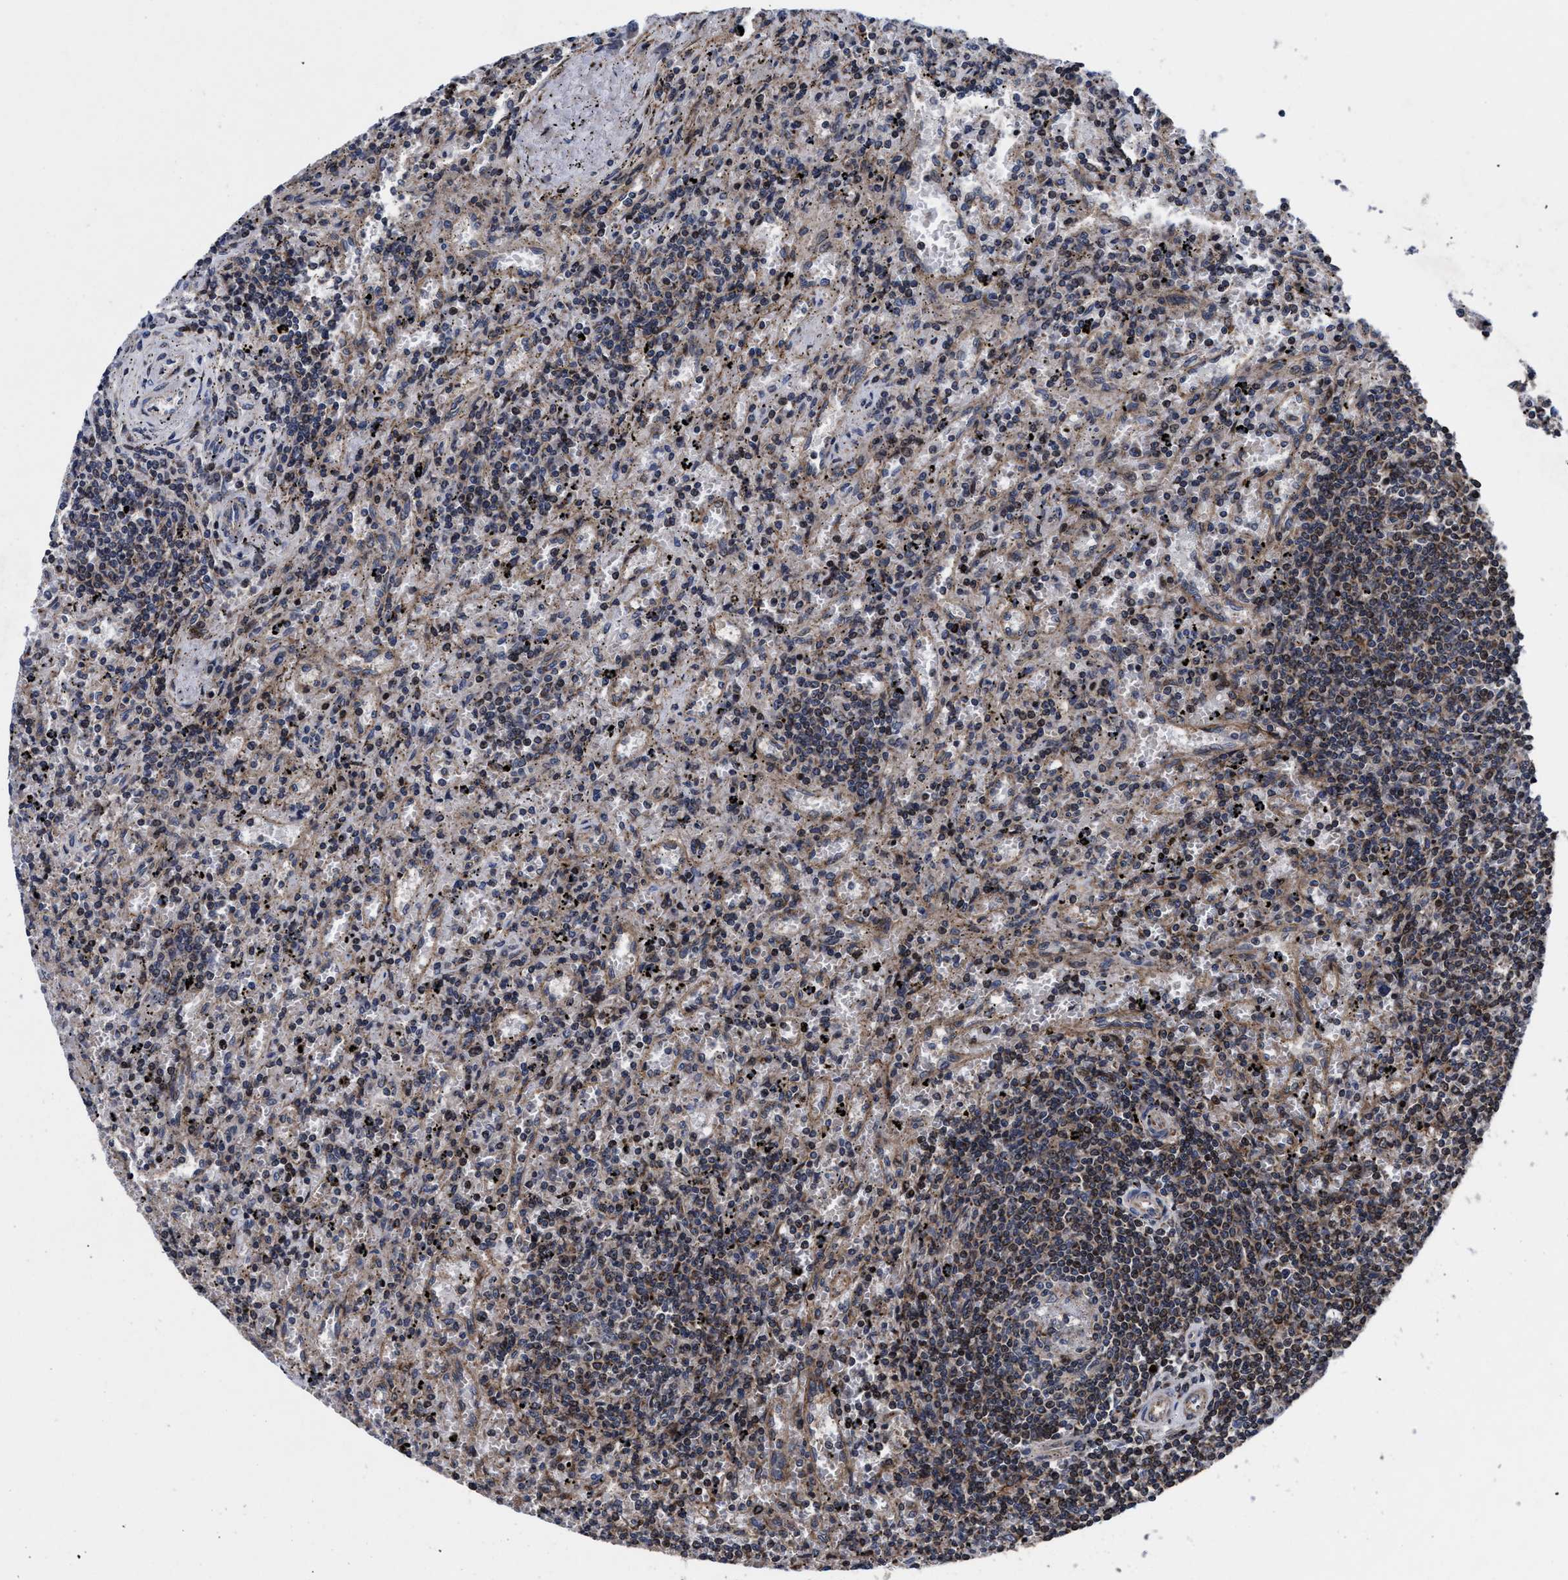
{"staining": {"intensity": "weak", "quantity": "25%-75%", "location": "cytoplasmic/membranous"}, "tissue": "lymphoma", "cell_type": "Tumor cells", "image_type": "cancer", "snomed": [{"axis": "morphology", "description": "Malignant lymphoma, non-Hodgkin's type, Low grade"}, {"axis": "topography", "description": "Spleen"}], "caption": "Malignant lymphoma, non-Hodgkin's type (low-grade) was stained to show a protein in brown. There is low levels of weak cytoplasmic/membranous expression in about 25%-75% of tumor cells.", "gene": "MRPL50", "patient": {"sex": "male", "age": 76}}